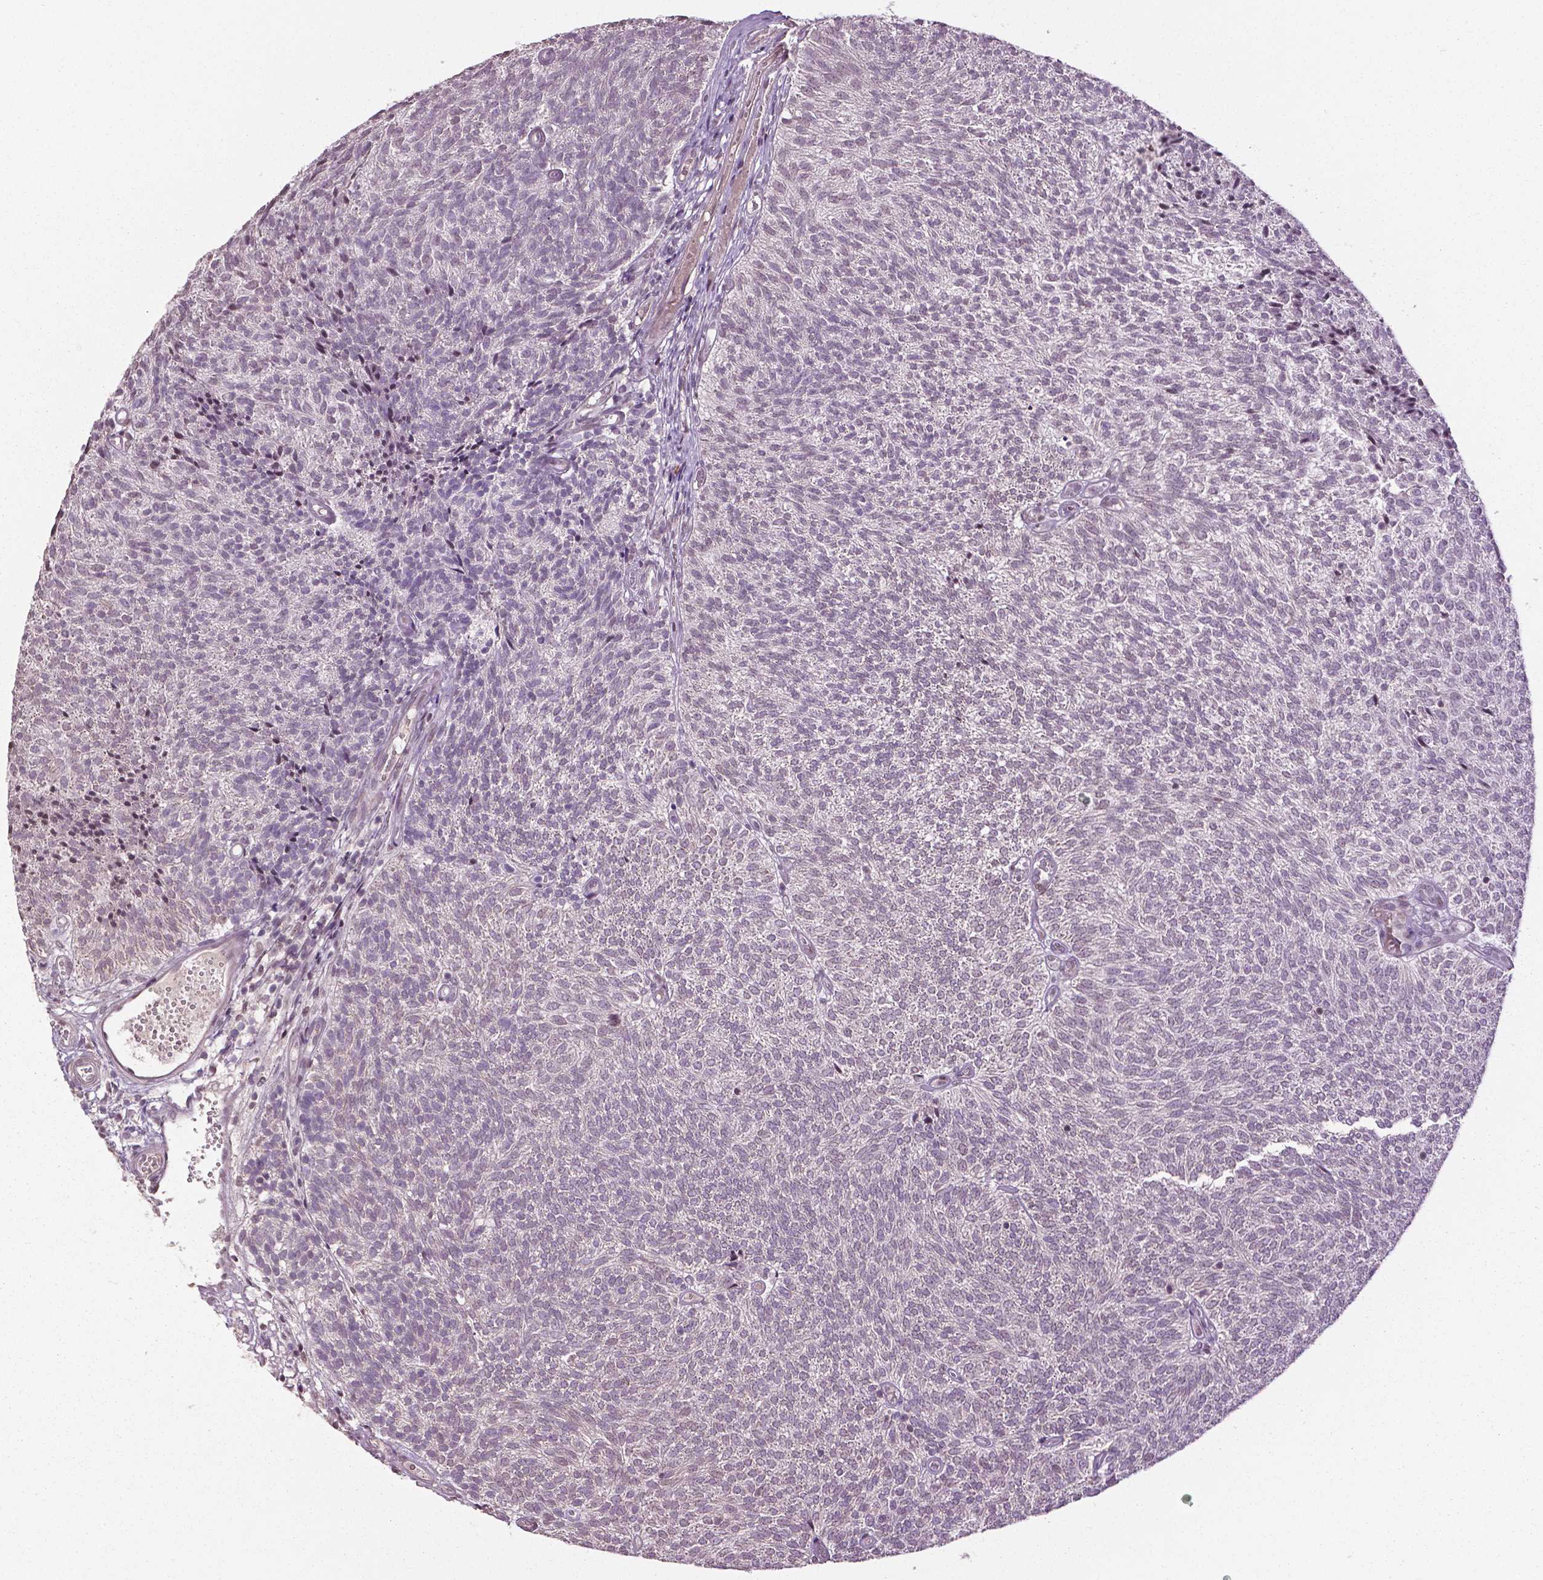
{"staining": {"intensity": "moderate", "quantity": "25%-75%", "location": "nuclear"}, "tissue": "urothelial cancer", "cell_type": "Tumor cells", "image_type": "cancer", "snomed": [{"axis": "morphology", "description": "Urothelial carcinoma, Low grade"}, {"axis": "topography", "description": "Urinary bladder"}], "caption": "IHC histopathology image of neoplastic tissue: human urothelial cancer stained using immunohistochemistry (IHC) shows medium levels of moderate protein expression localized specifically in the nuclear of tumor cells, appearing as a nuclear brown color.", "gene": "DLX5", "patient": {"sex": "male", "age": 77}}